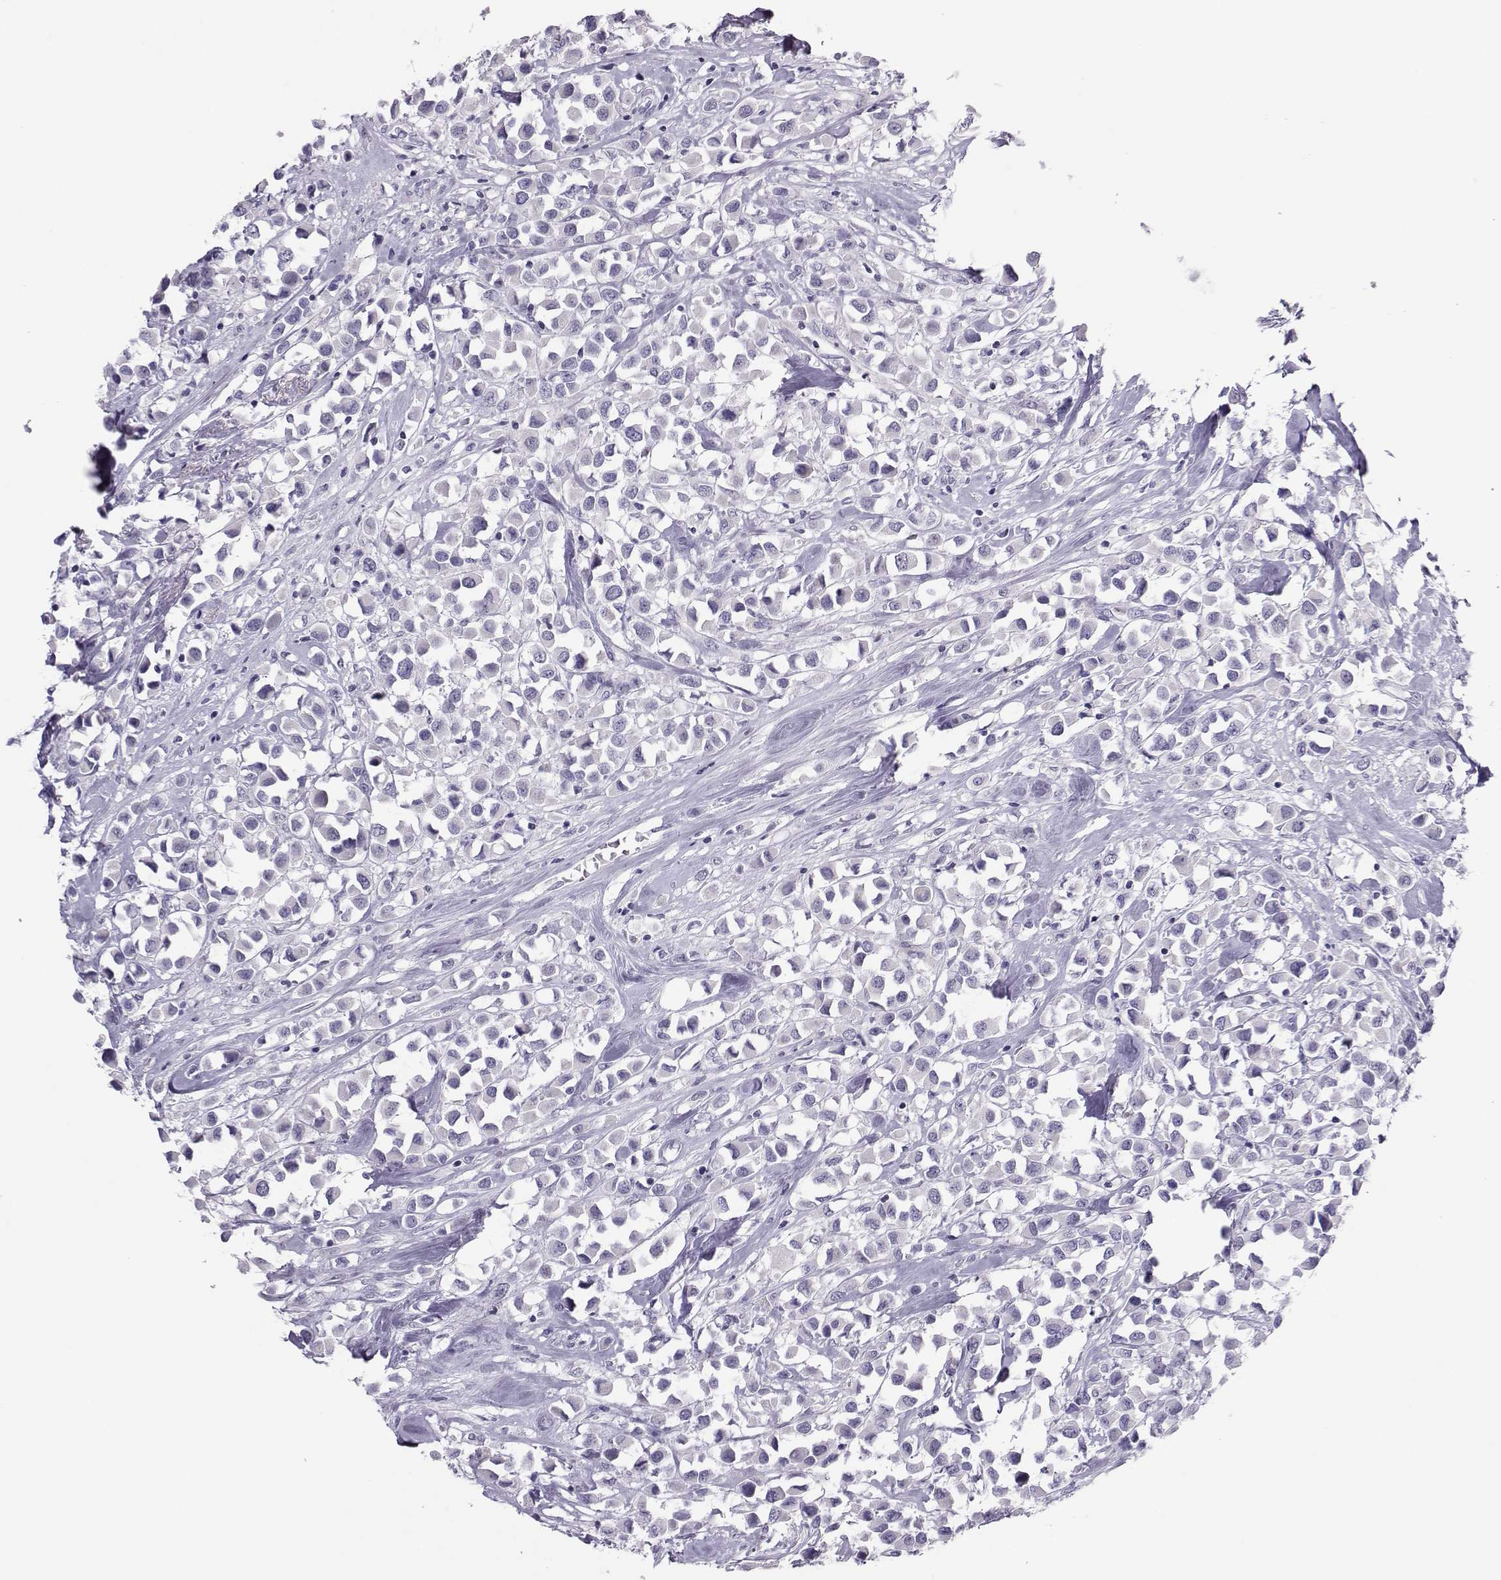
{"staining": {"intensity": "negative", "quantity": "none", "location": "none"}, "tissue": "breast cancer", "cell_type": "Tumor cells", "image_type": "cancer", "snomed": [{"axis": "morphology", "description": "Duct carcinoma"}, {"axis": "topography", "description": "Breast"}], "caption": "Immunohistochemistry image of neoplastic tissue: human infiltrating ductal carcinoma (breast) stained with DAB (3,3'-diaminobenzidine) exhibits no significant protein expression in tumor cells. Brightfield microscopy of immunohistochemistry stained with DAB (3,3'-diaminobenzidine) (brown) and hematoxylin (blue), captured at high magnification.", "gene": "TRPM7", "patient": {"sex": "female", "age": 61}}